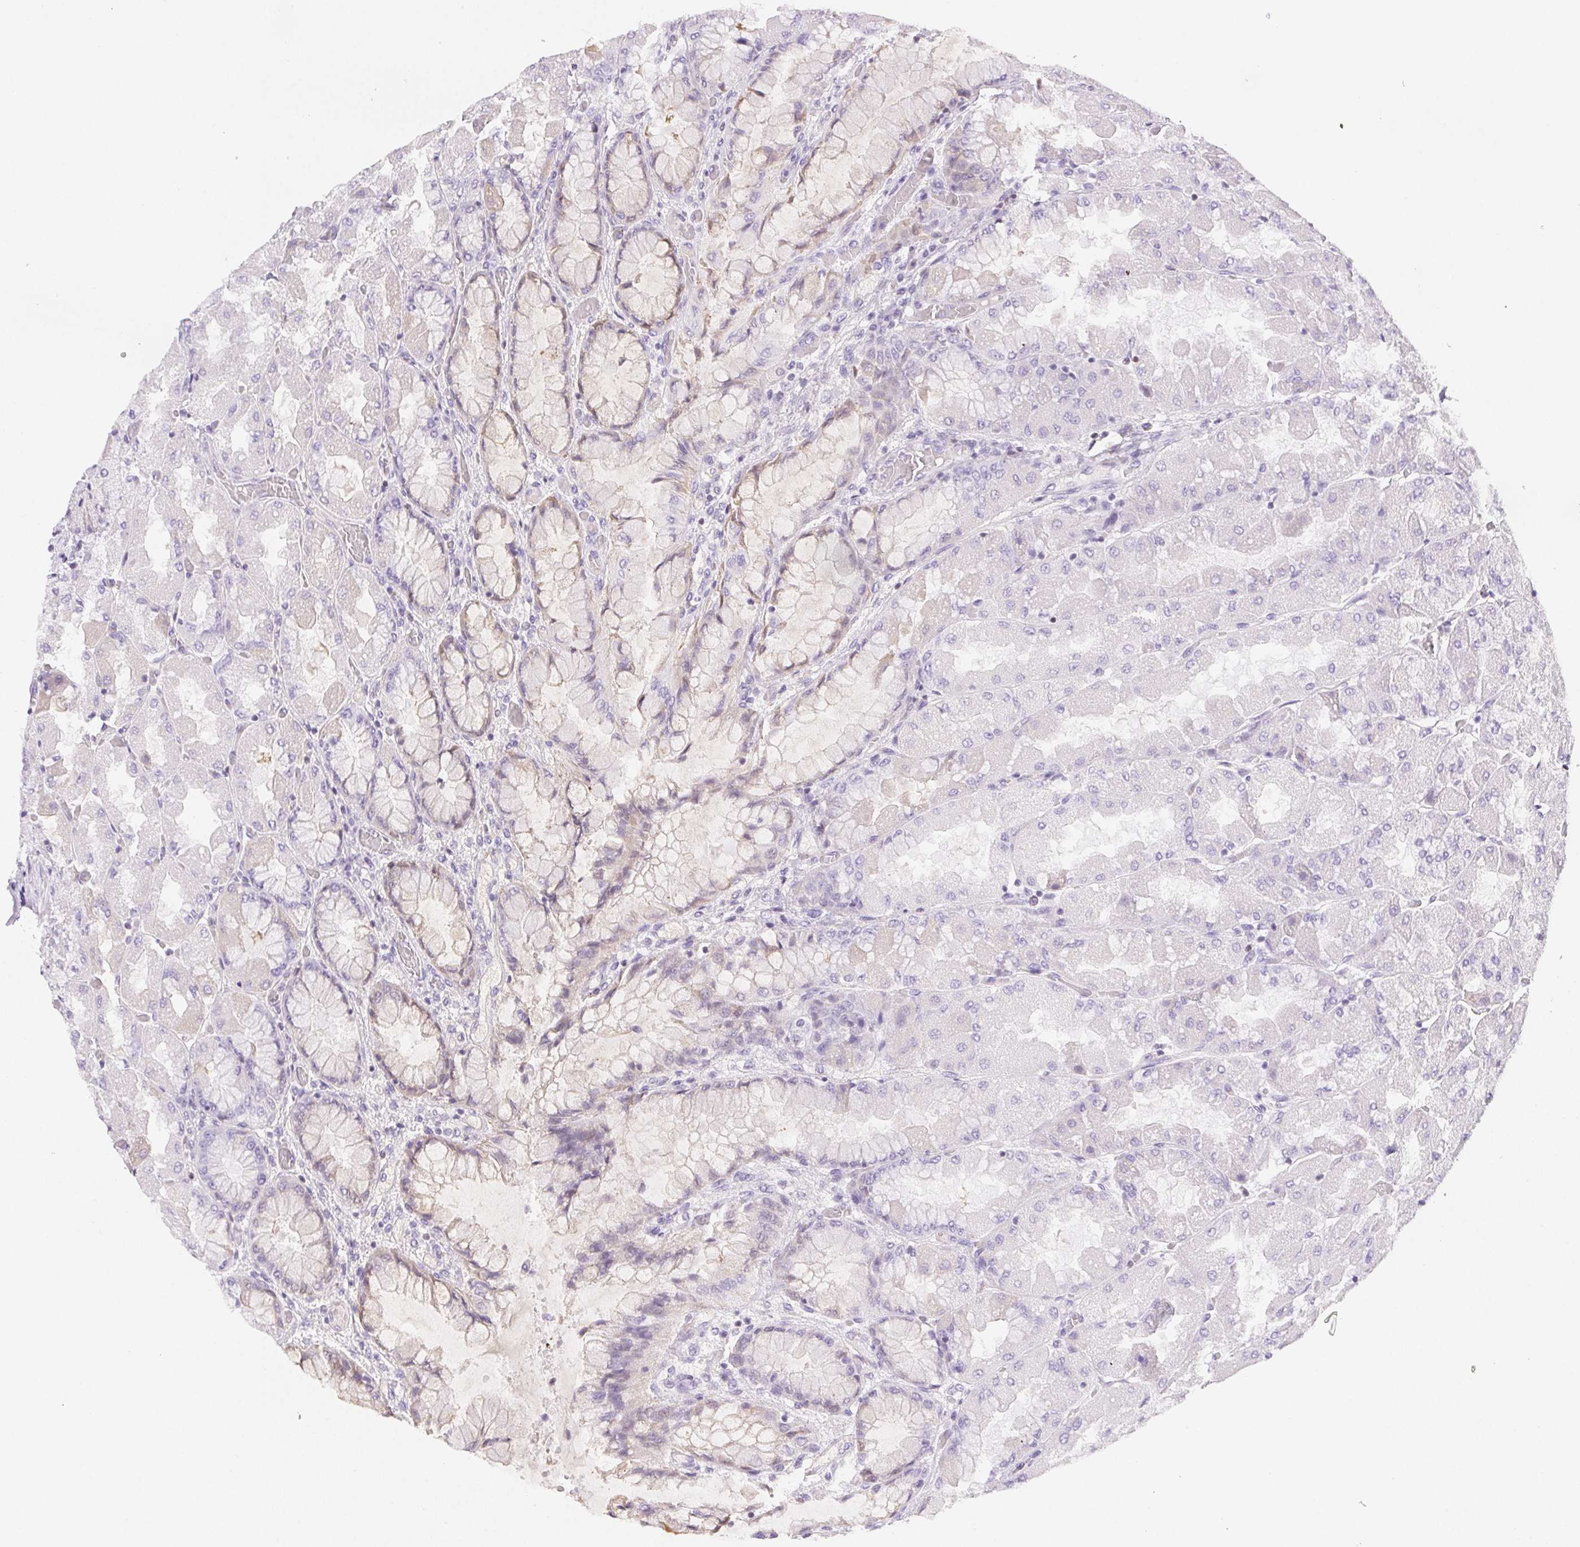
{"staining": {"intensity": "negative", "quantity": "none", "location": "none"}, "tissue": "stomach", "cell_type": "Glandular cells", "image_type": "normal", "snomed": [{"axis": "morphology", "description": "Normal tissue, NOS"}, {"axis": "topography", "description": "Stomach"}], "caption": "Stomach was stained to show a protein in brown. There is no significant staining in glandular cells. (Stains: DAB (3,3'-diaminobenzidine) immunohistochemistry with hematoxylin counter stain, Microscopy: brightfield microscopy at high magnification).", "gene": "BEND2", "patient": {"sex": "female", "age": 61}}